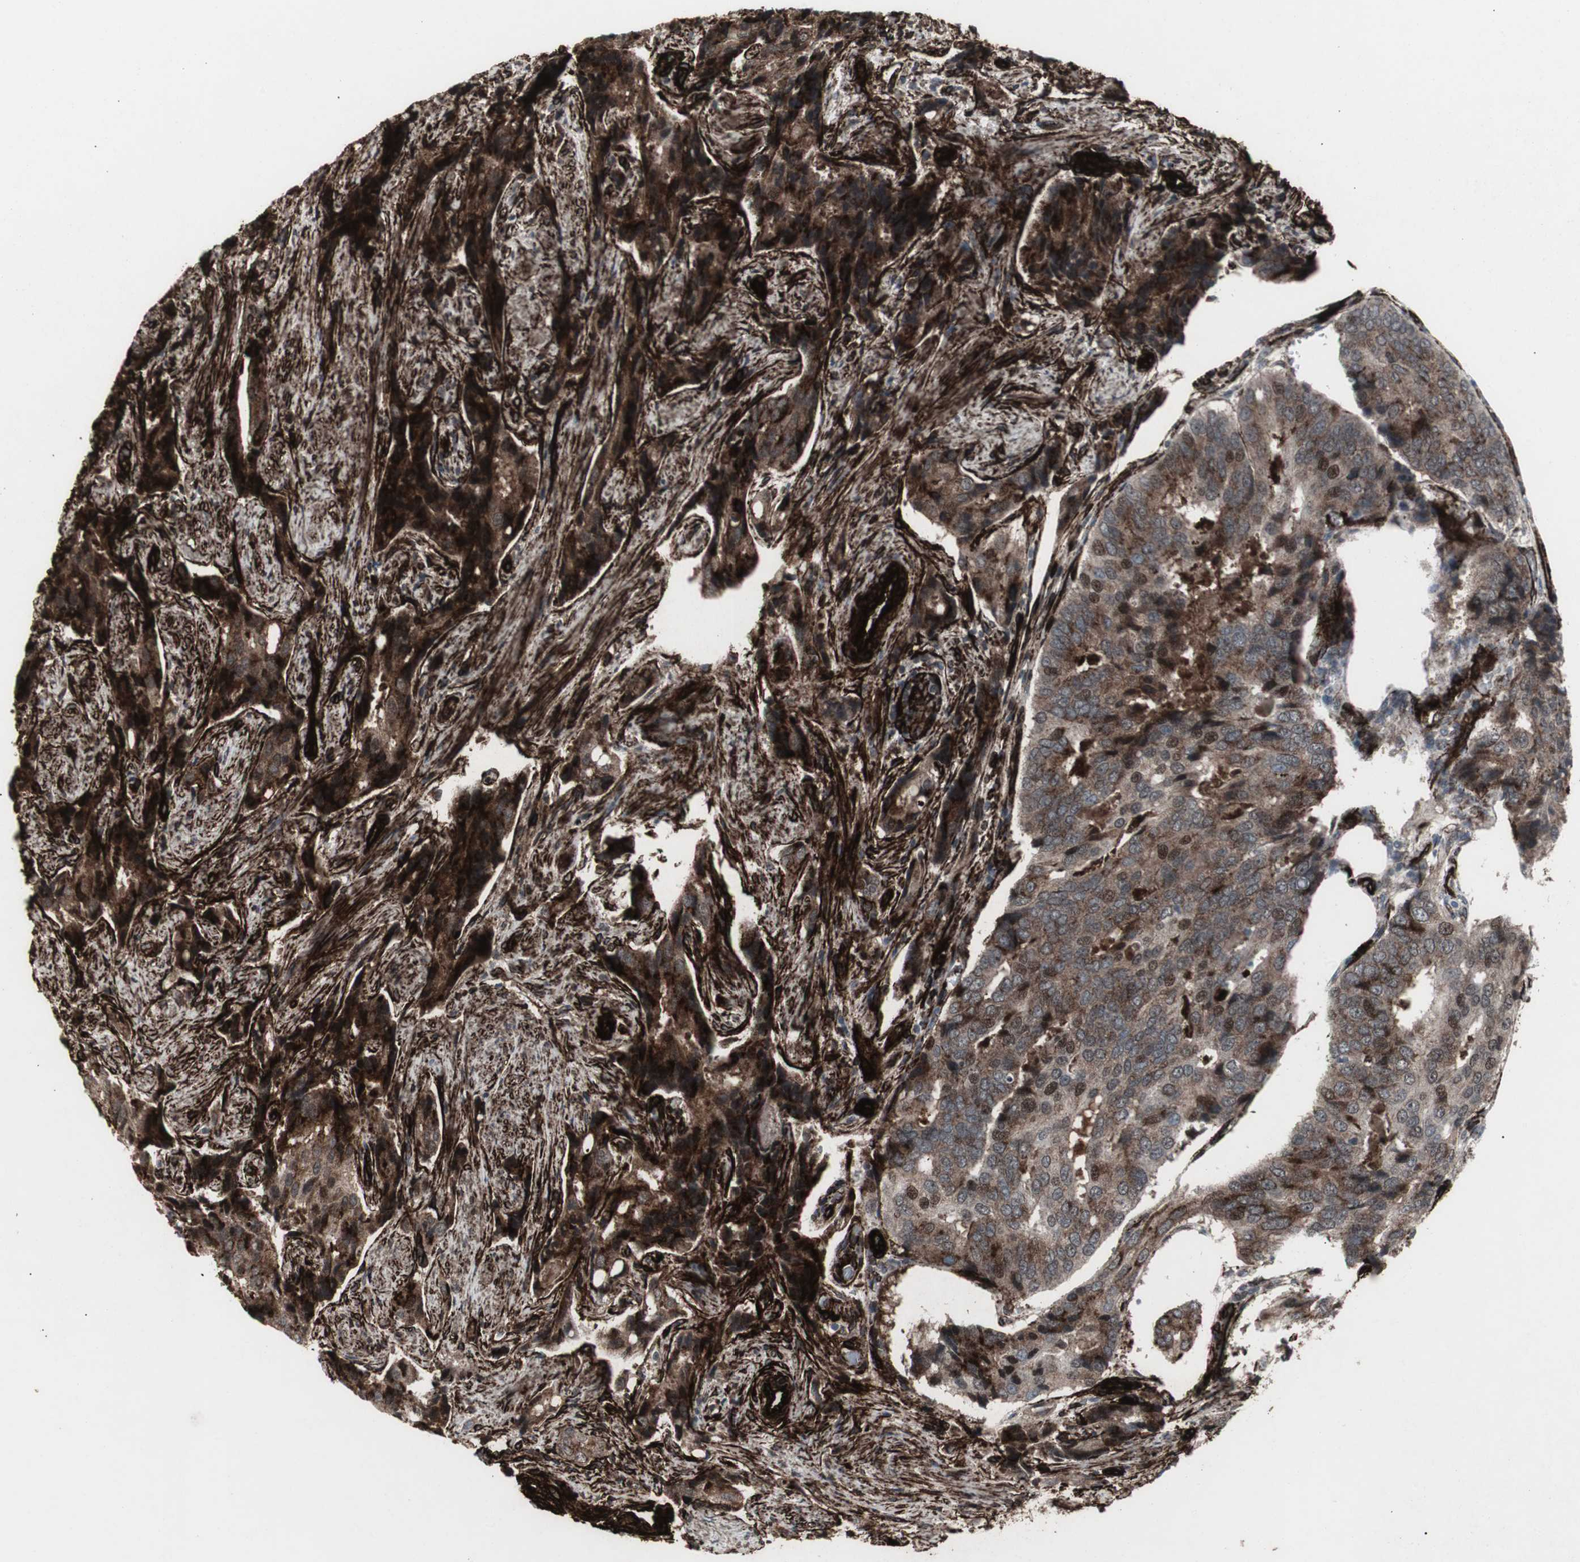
{"staining": {"intensity": "moderate", "quantity": ">75%", "location": "cytoplasmic/membranous,nuclear"}, "tissue": "prostate cancer", "cell_type": "Tumor cells", "image_type": "cancer", "snomed": [{"axis": "morphology", "description": "Adenocarcinoma, High grade"}, {"axis": "topography", "description": "Prostate"}], "caption": "Protein analysis of adenocarcinoma (high-grade) (prostate) tissue demonstrates moderate cytoplasmic/membranous and nuclear positivity in approximately >75% of tumor cells.", "gene": "PDGFA", "patient": {"sex": "male", "age": 58}}